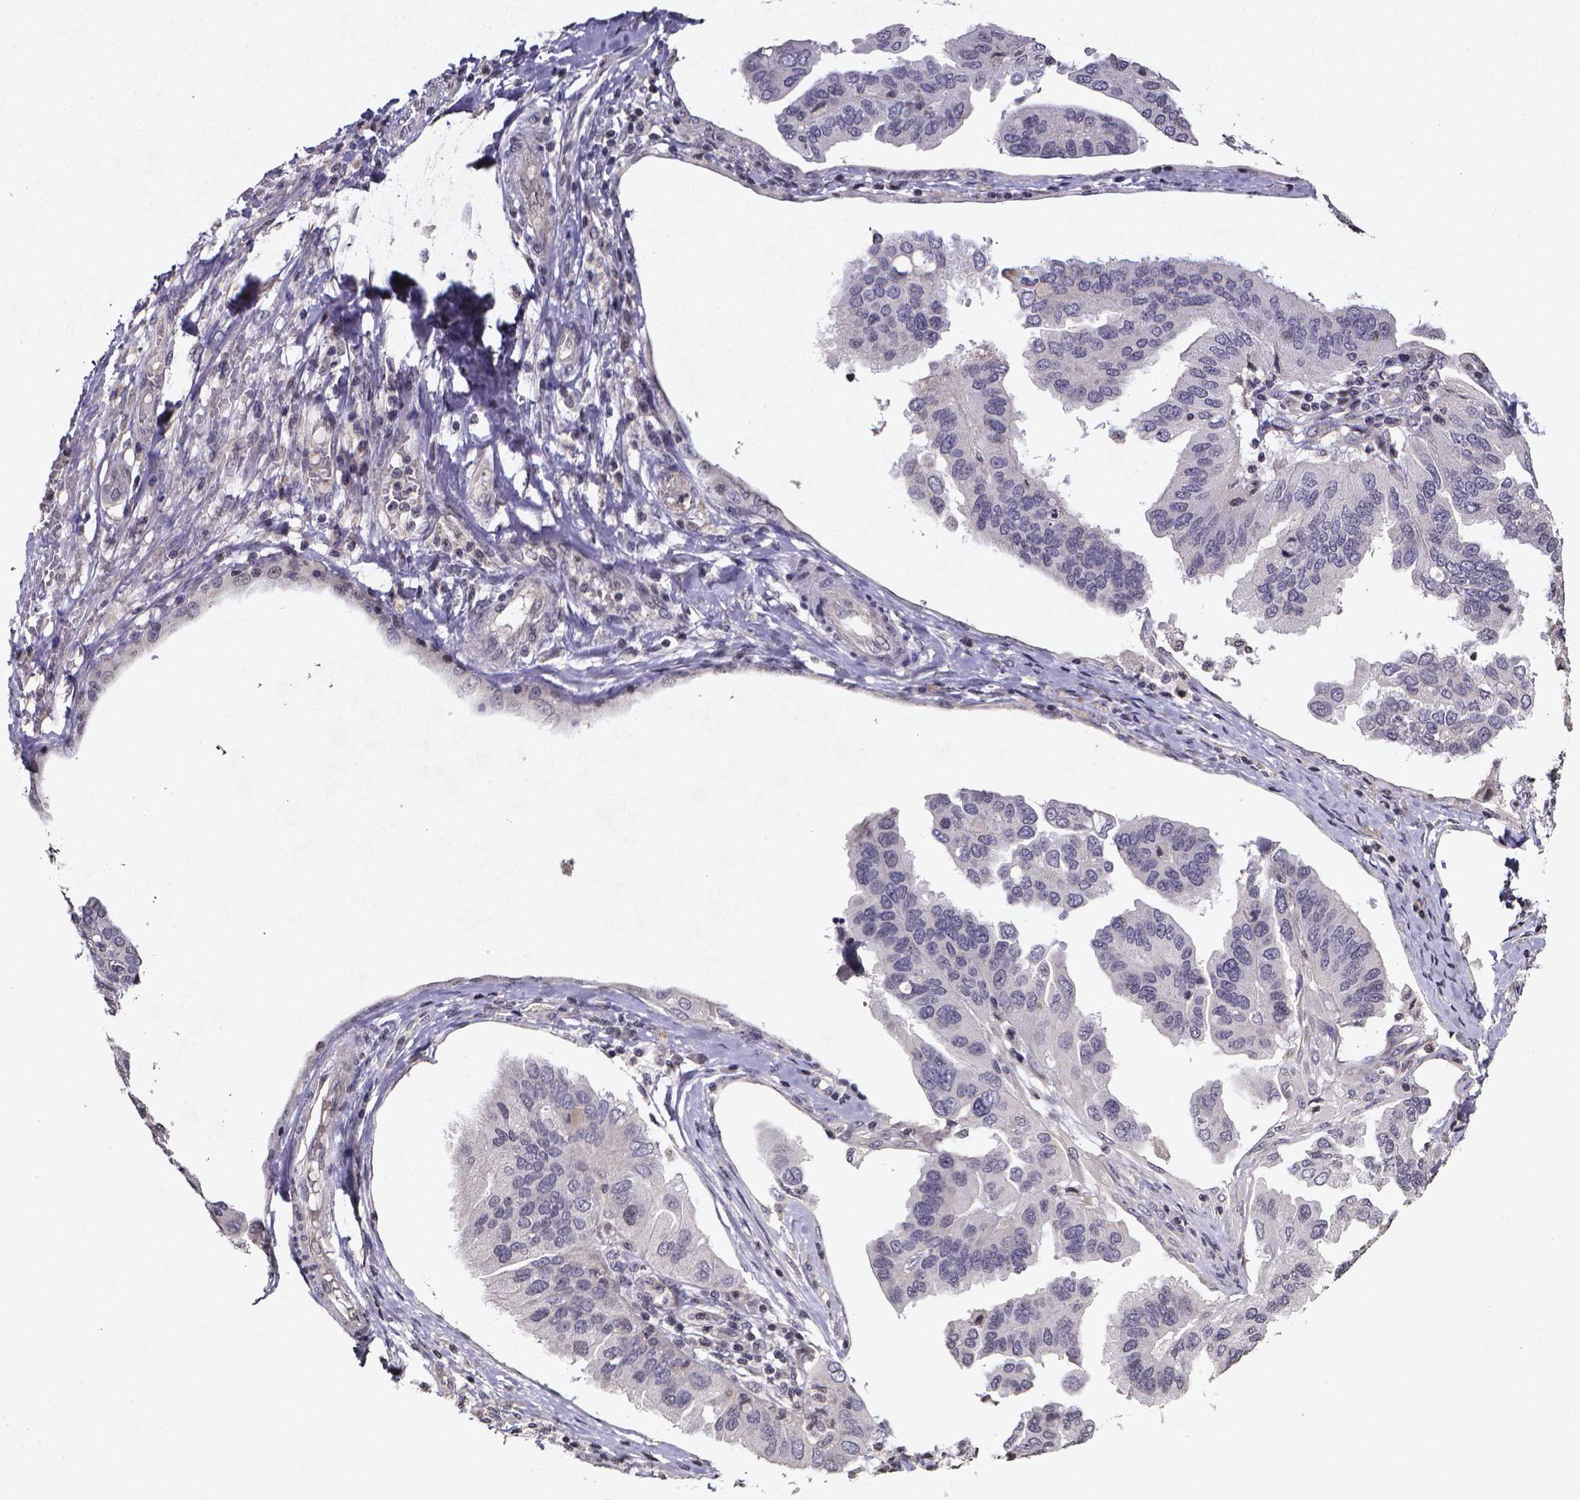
{"staining": {"intensity": "negative", "quantity": "none", "location": "none"}, "tissue": "ovarian cancer", "cell_type": "Tumor cells", "image_type": "cancer", "snomed": [{"axis": "morphology", "description": "Cystadenocarcinoma, serous, NOS"}, {"axis": "topography", "description": "Ovary"}], "caption": "DAB (3,3'-diaminobenzidine) immunohistochemical staining of human ovarian cancer displays no significant positivity in tumor cells.", "gene": "TP73", "patient": {"sex": "female", "age": 79}}